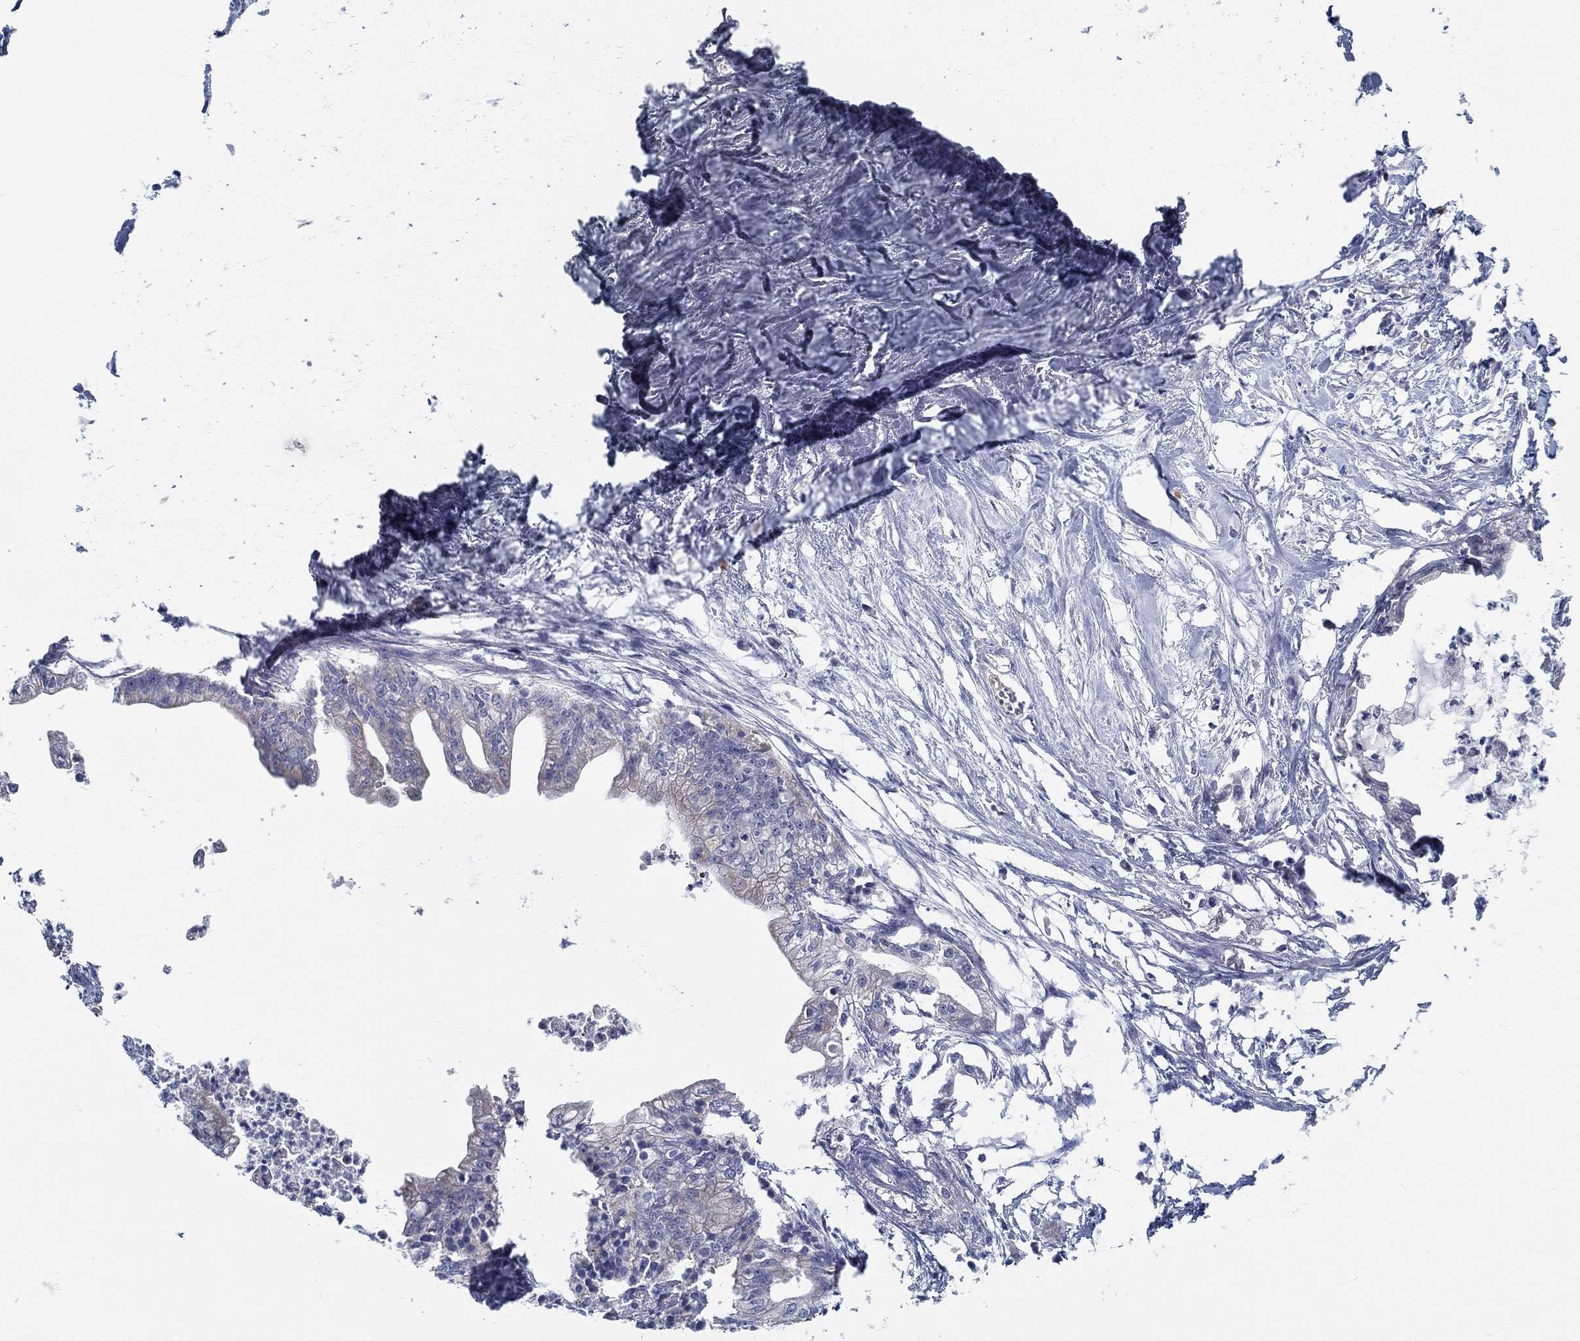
{"staining": {"intensity": "negative", "quantity": "none", "location": "none"}, "tissue": "pancreatic cancer", "cell_type": "Tumor cells", "image_type": "cancer", "snomed": [{"axis": "morphology", "description": "Normal tissue, NOS"}, {"axis": "morphology", "description": "Adenocarcinoma, NOS"}, {"axis": "topography", "description": "Pancreas"}], "caption": "A photomicrograph of pancreatic cancer (adenocarcinoma) stained for a protein reveals no brown staining in tumor cells.", "gene": "MYBPC1", "patient": {"sex": "female", "age": 58}}